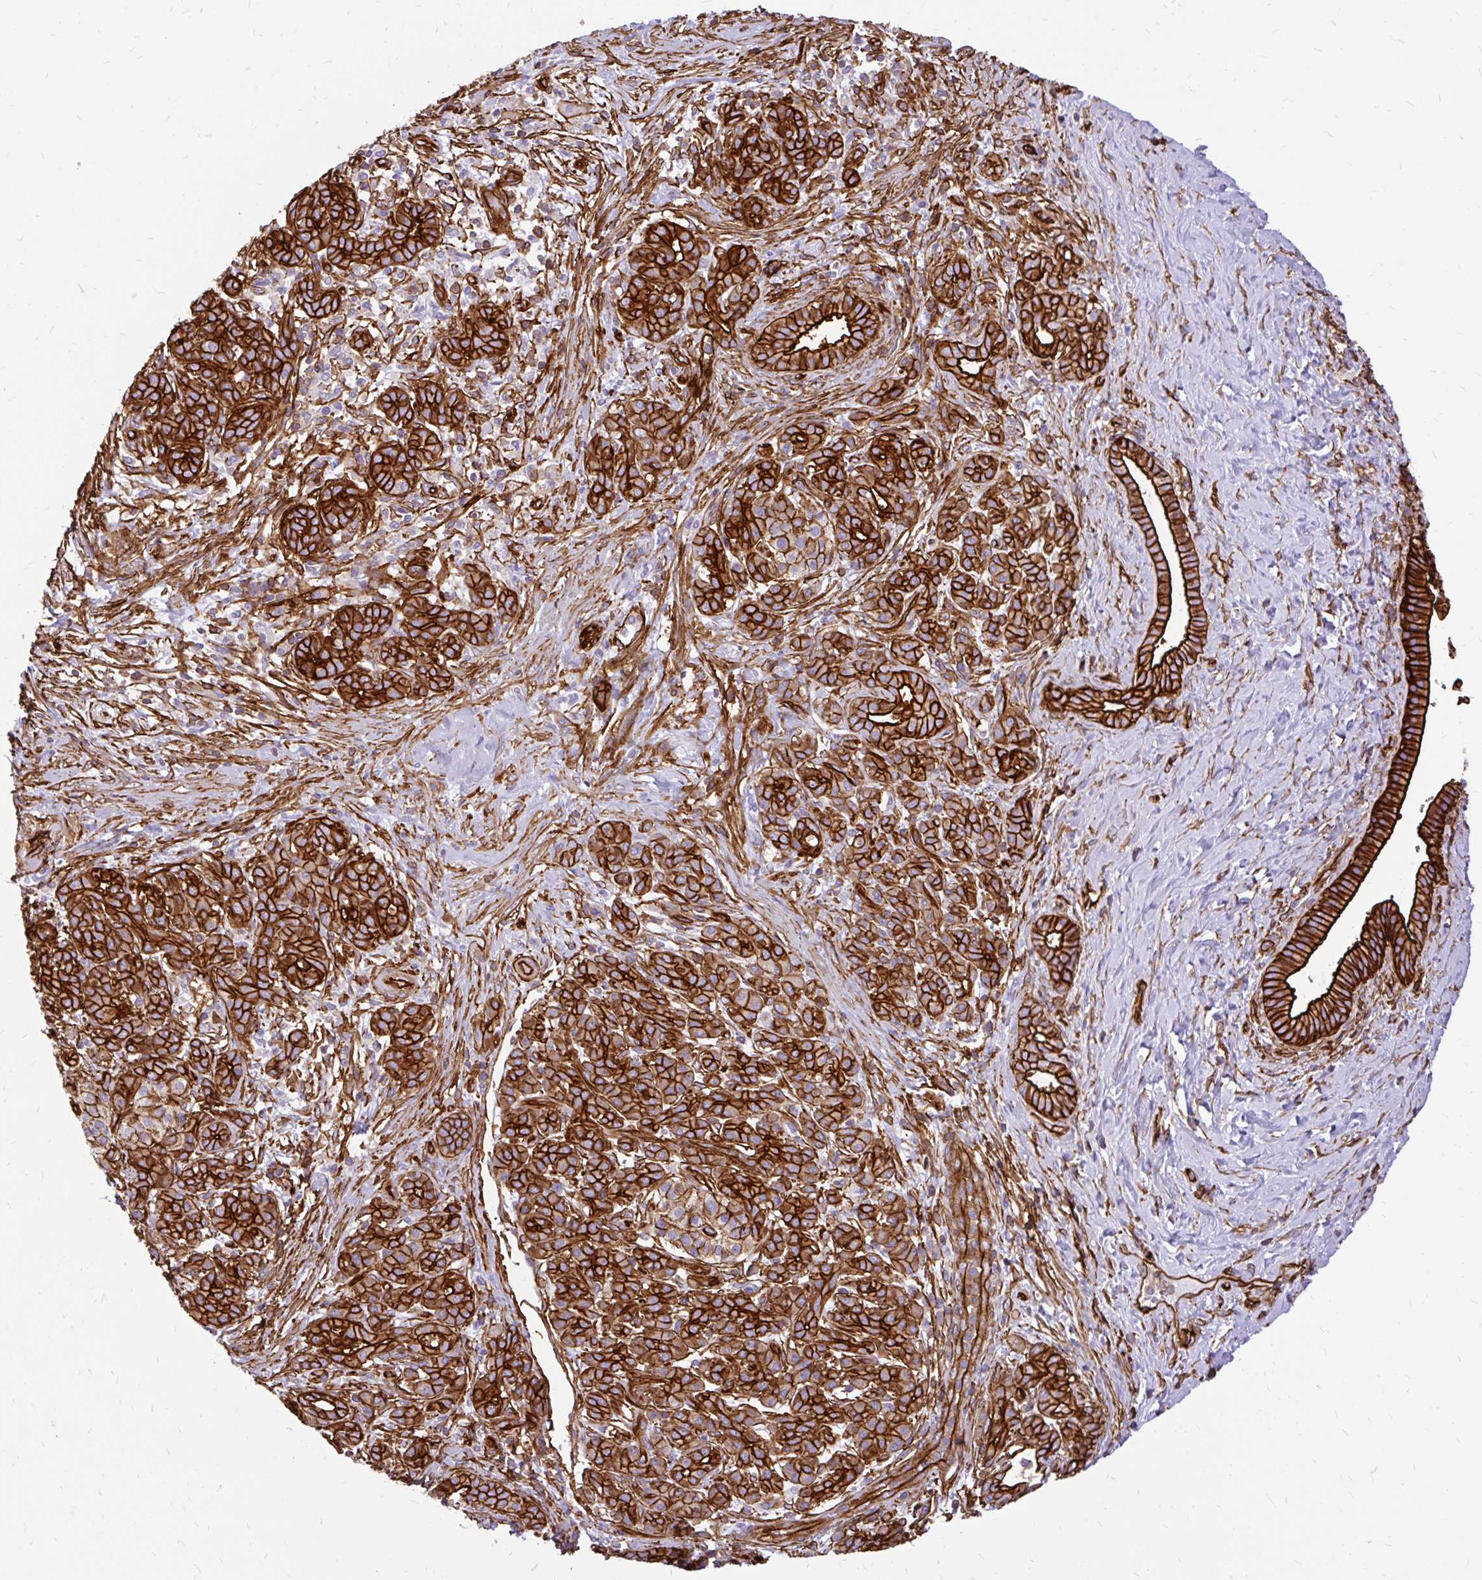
{"staining": {"intensity": "strong", "quantity": ">75%", "location": "cytoplasmic/membranous"}, "tissue": "pancreatic cancer", "cell_type": "Tumor cells", "image_type": "cancer", "snomed": [{"axis": "morphology", "description": "Adenocarcinoma, NOS"}, {"axis": "topography", "description": "Pancreas"}], "caption": "This micrograph reveals IHC staining of adenocarcinoma (pancreatic), with high strong cytoplasmic/membranous expression in about >75% of tumor cells.", "gene": "MAP1LC3B", "patient": {"sex": "male", "age": 44}}